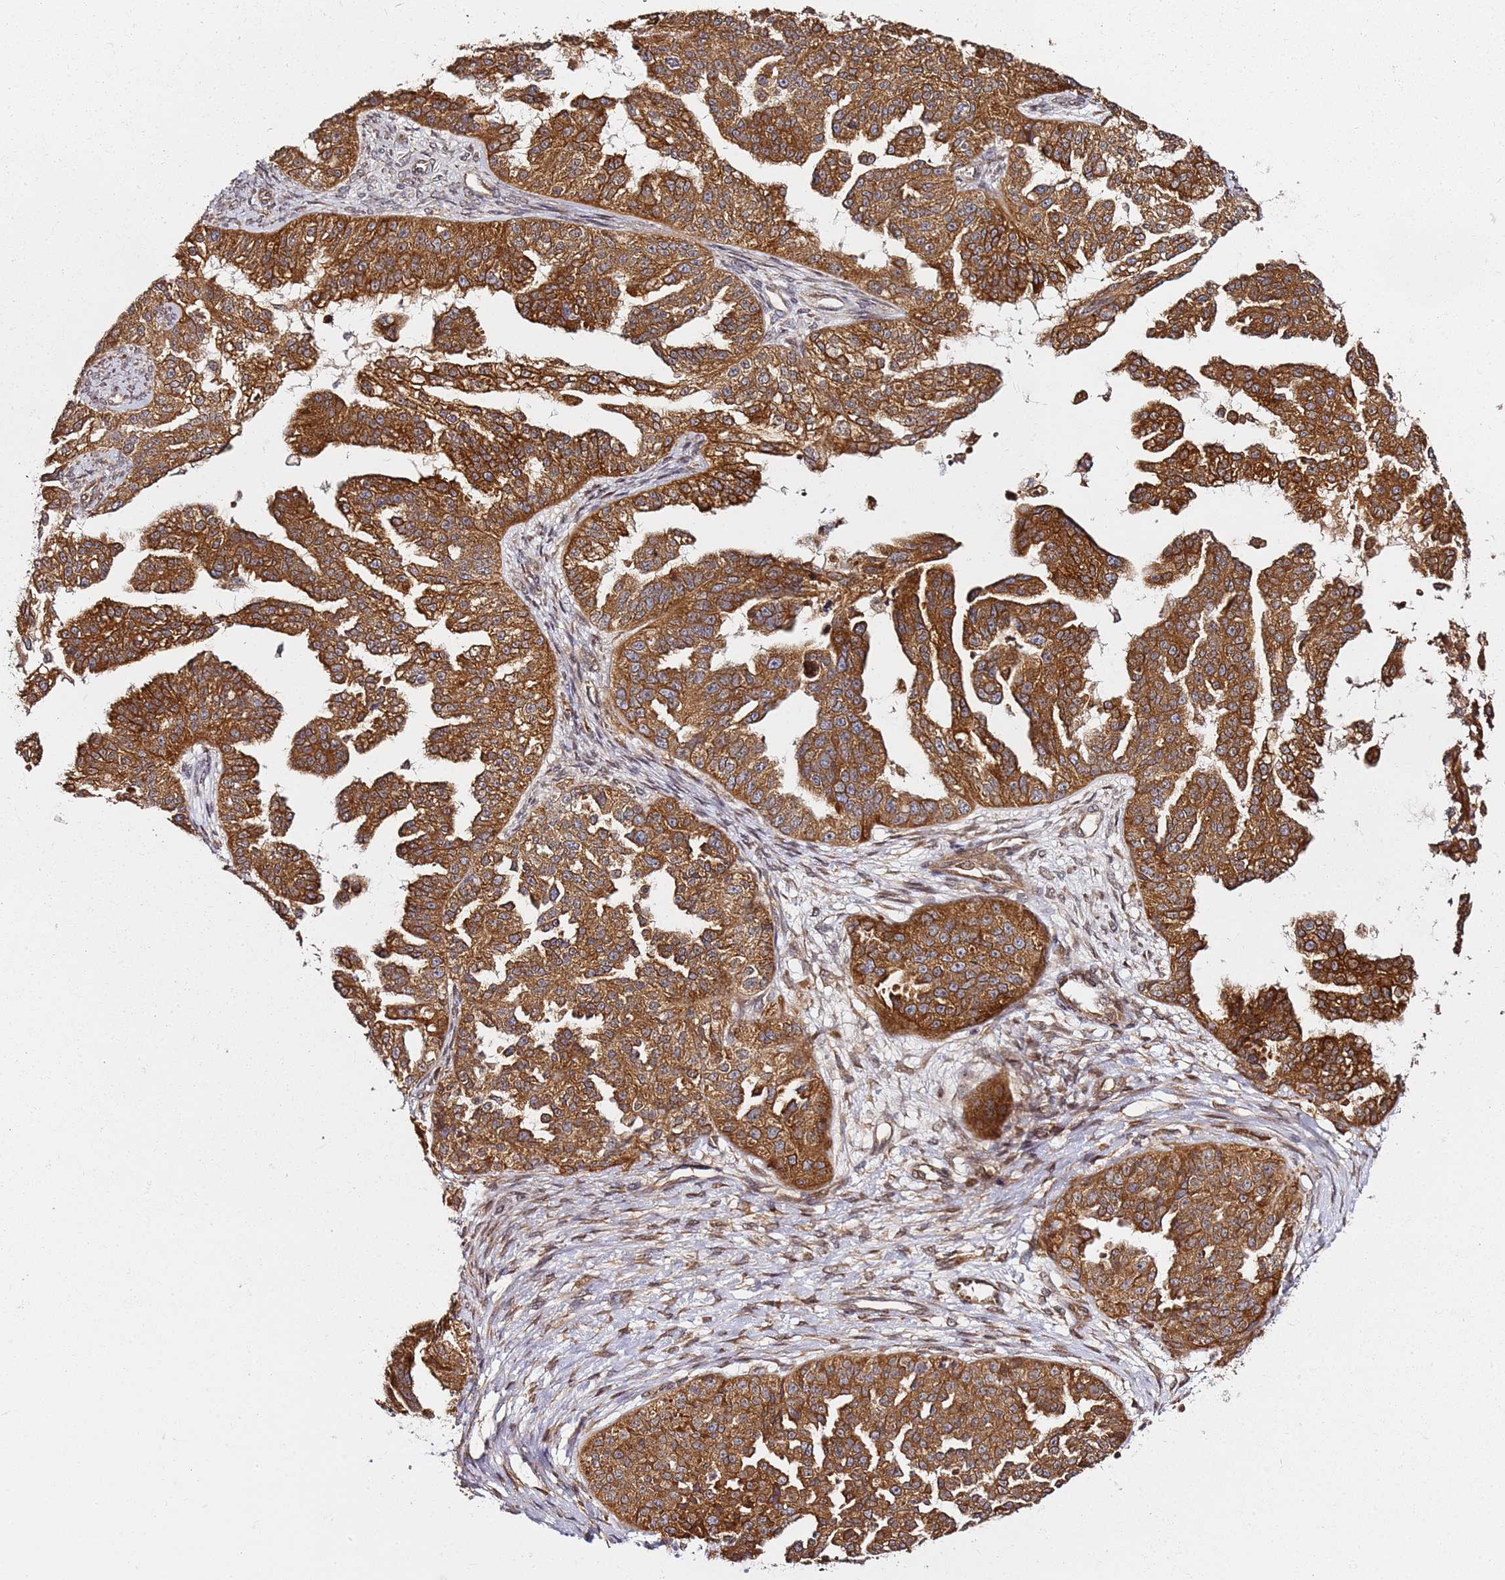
{"staining": {"intensity": "strong", "quantity": ">75%", "location": "cytoplasmic/membranous"}, "tissue": "ovarian cancer", "cell_type": "Tumor cells", "image_type": "cancer", "snomed": [{"axis": "morphology", "description": "Cystadenocarcinoma, serous, NOS"}, {"axis": "topography", "description": "Ovary"}], "caption": "Ovarian cancer was stained to show a protein in brown. There is high levels of strong cytoplasmic/membranous expression in approximately >75% of tumor cells.", "gene": "PRKAB2", "patient": {"sex": "female", "age": 58}}